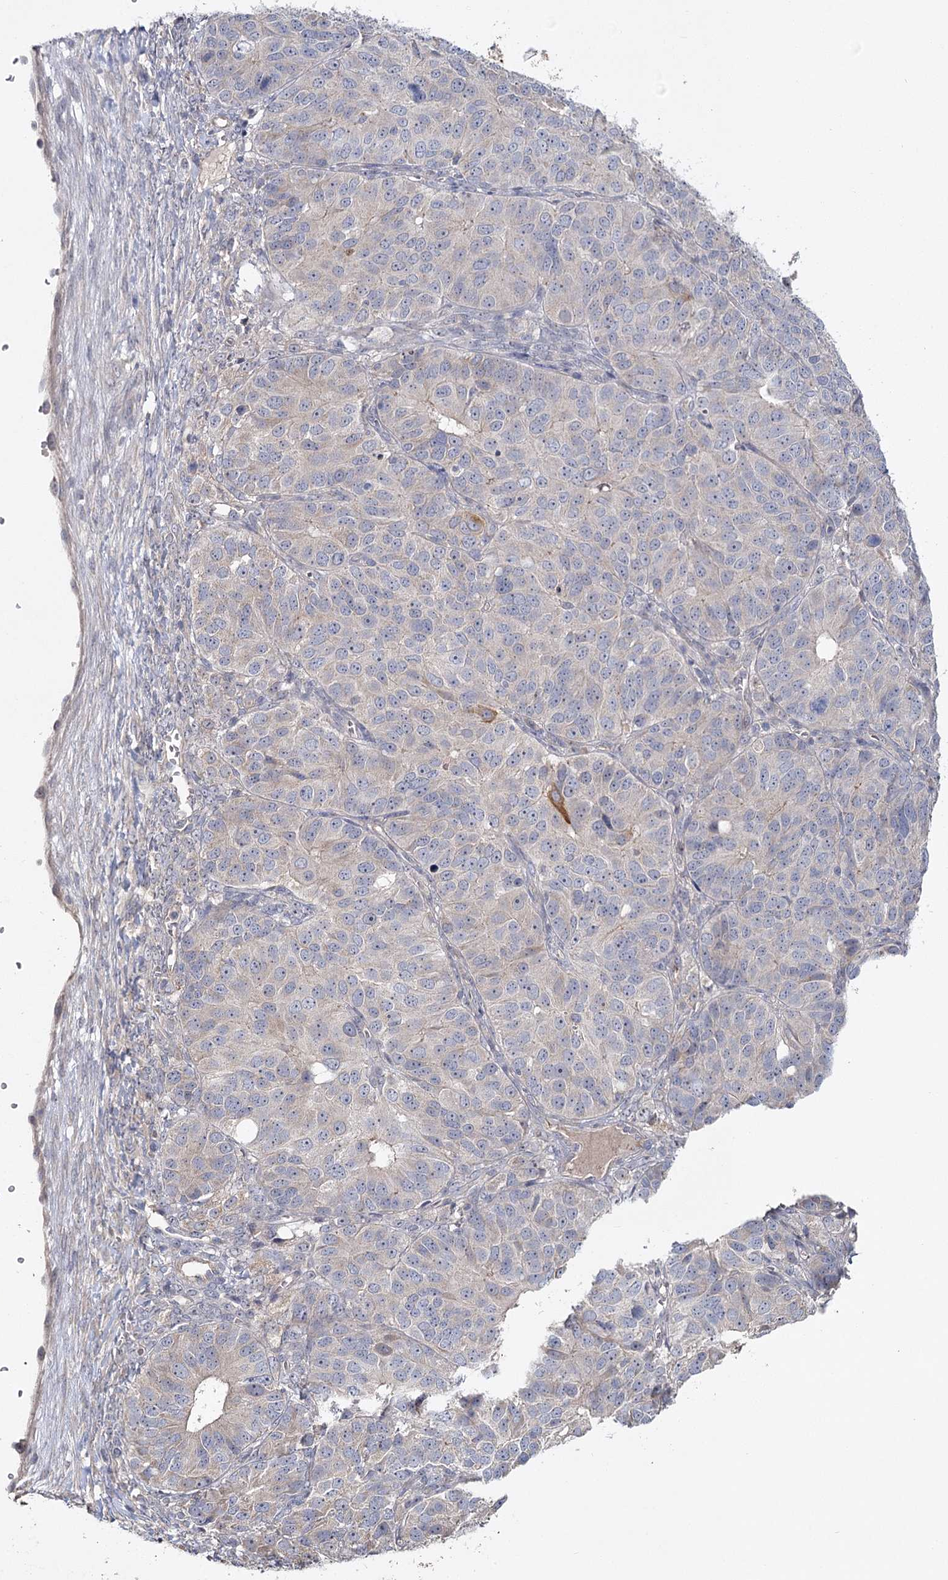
{"staining": {"intensity": "negative", "quantity": "none", "location": "none"}, "tissue": "ovarian cancer", "cell_type": "Tumor cells", "image_type": "cancer", "snomed": [{"axis": "morphology", "description": "Carcinoma, endometroid"}, {"axis": "topography", "description": "Ovary"}], "caption": "Tumor cells are negative for brown protein staining in ovarian cancer (endometroid carcinoma).", "gene": "ANGPTL5", "patient": {"sex": "female", "age": 51}}